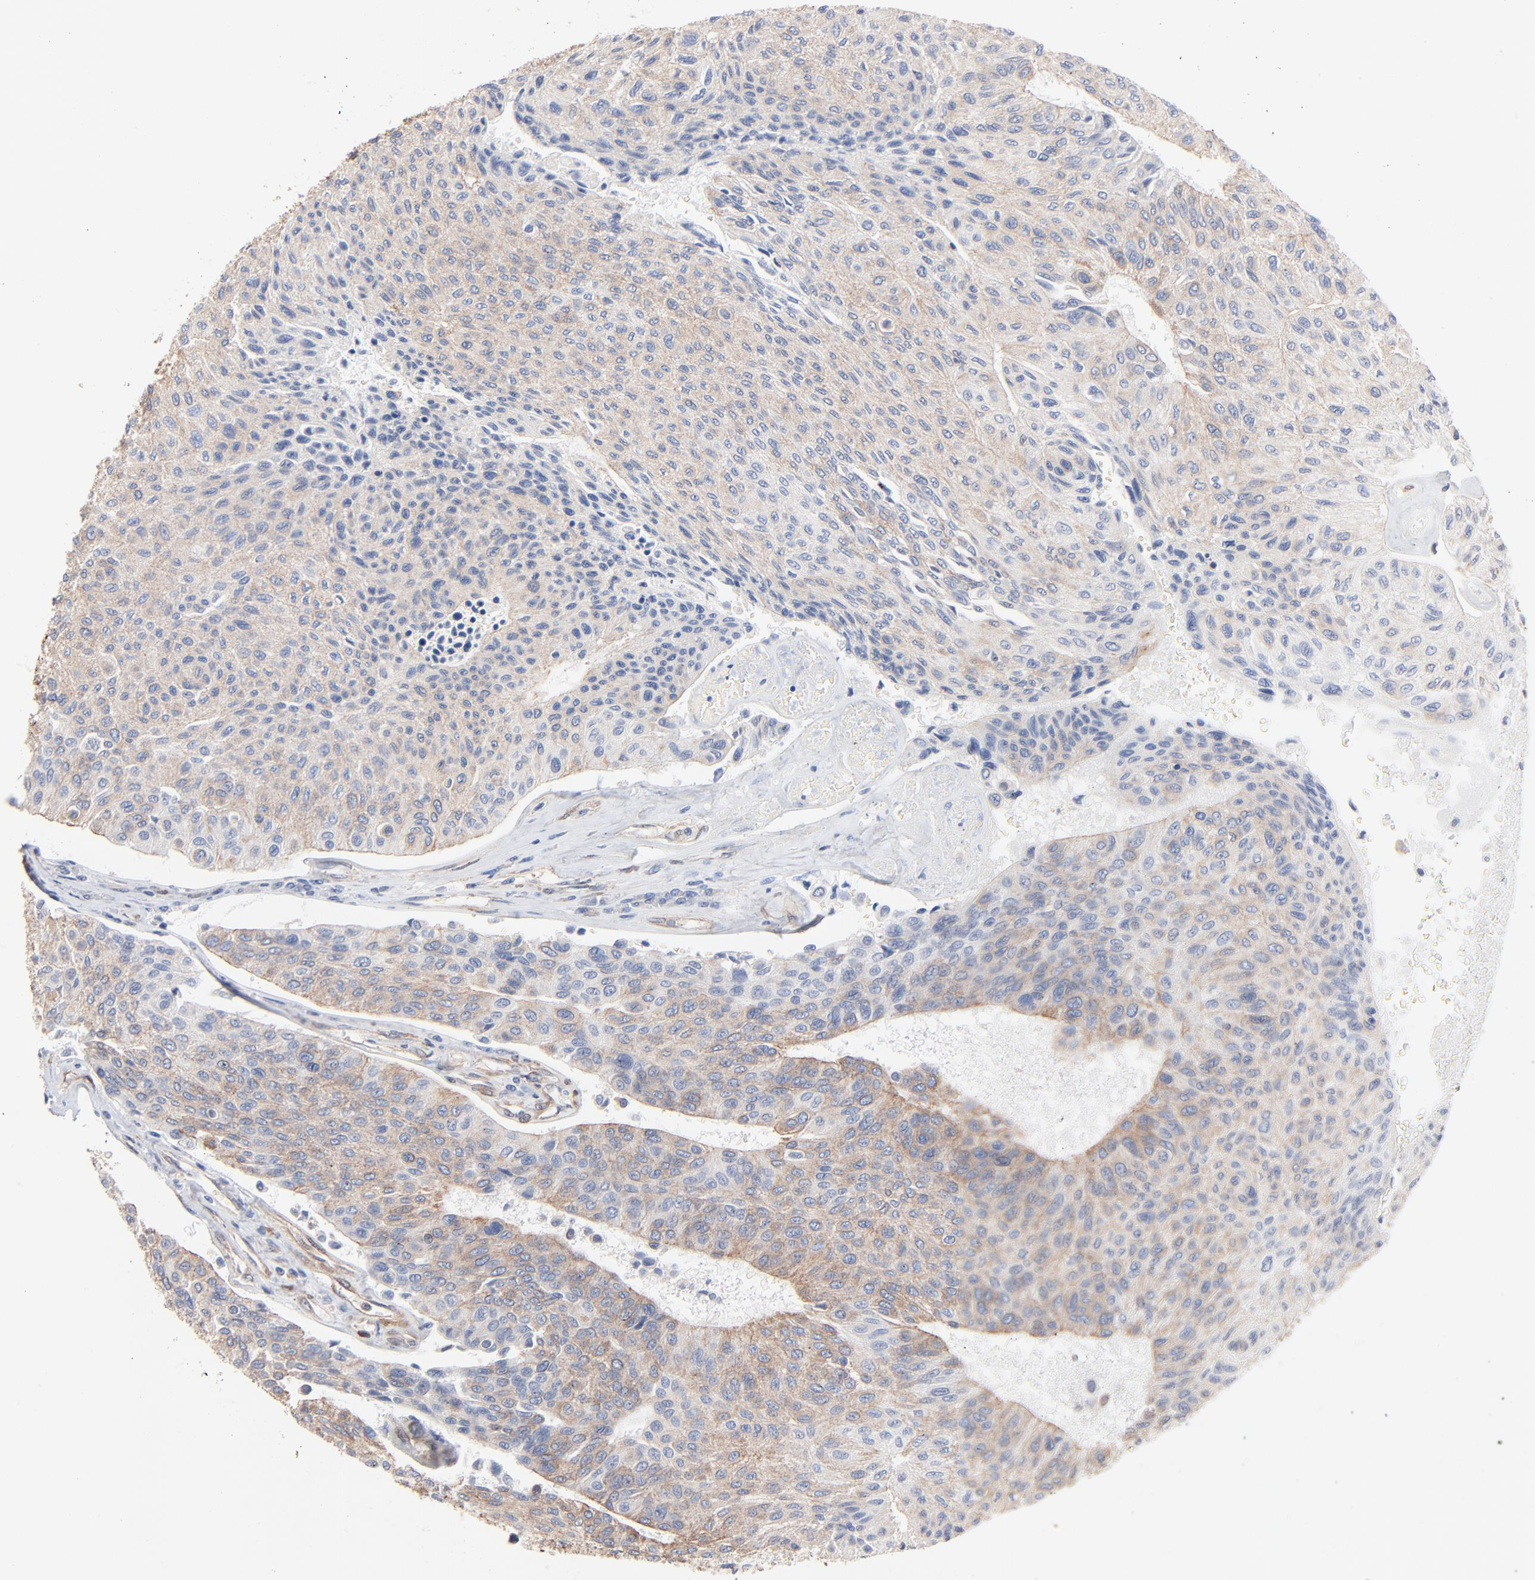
{"staining": {"intensity": "weak", "quantity": ">75%", "location": "cytoplasmic/membranous"}, "tissue": "urothelial cancer", "cell_type": "Tumor cells", "image_type": "cancer", "snomed": [{"axis": "morphology", "description": "Urothelial carcinoma, High grade"}, {"axis": "topography", "description": "Urinary bladder"}], "caption": "Immunohistochemical staining of urothelial cancer demonstrates low levels of weak cytoplasmic/membranous protein staining in approximately >75% of tumor cells. (brown staining indicates protein expression, while blue staining denotes nuclei).", "gene": "ABCD4", "patient": {"sex": "male", "age": 66}}